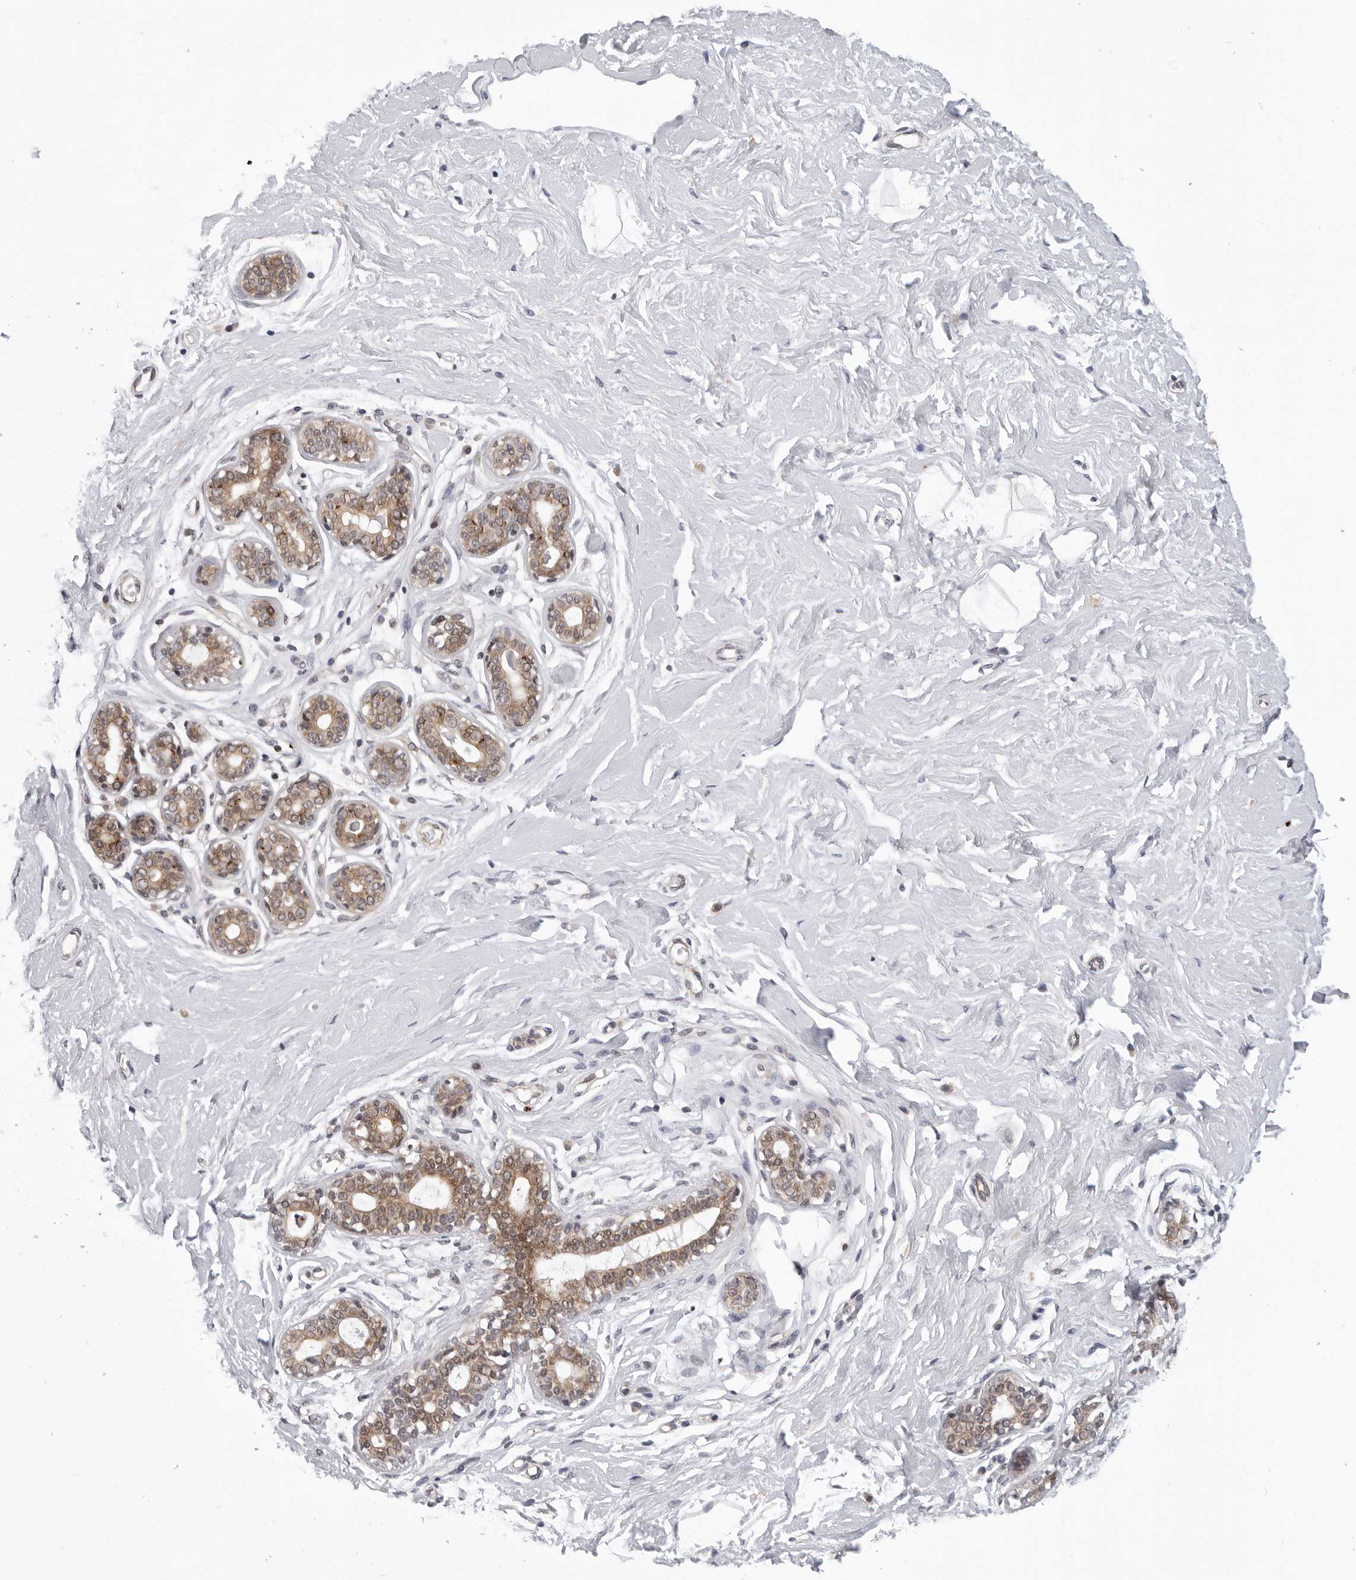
{"staining": {"intensity": "negative", "quantity": "none", "location": "none"}, "tissue": "breast", "cell_type": "Adipocytes", "image_type": "normal", "snomed": [{"axis": "morphology", "description": "Normal tissue, NOS"}, {"axis": "morphology", "description": "Adenoma, NOS"}, {"axis": "topography", "description": "Breast"}], "caption": "DAB (3,3'-diaminobenzidine) immunohistochemical staining of benign breast demonstrates no significant positivity in adipocytes.", "gene": "KIAA1614", "patient": {"sex": "female", "age": 23}}